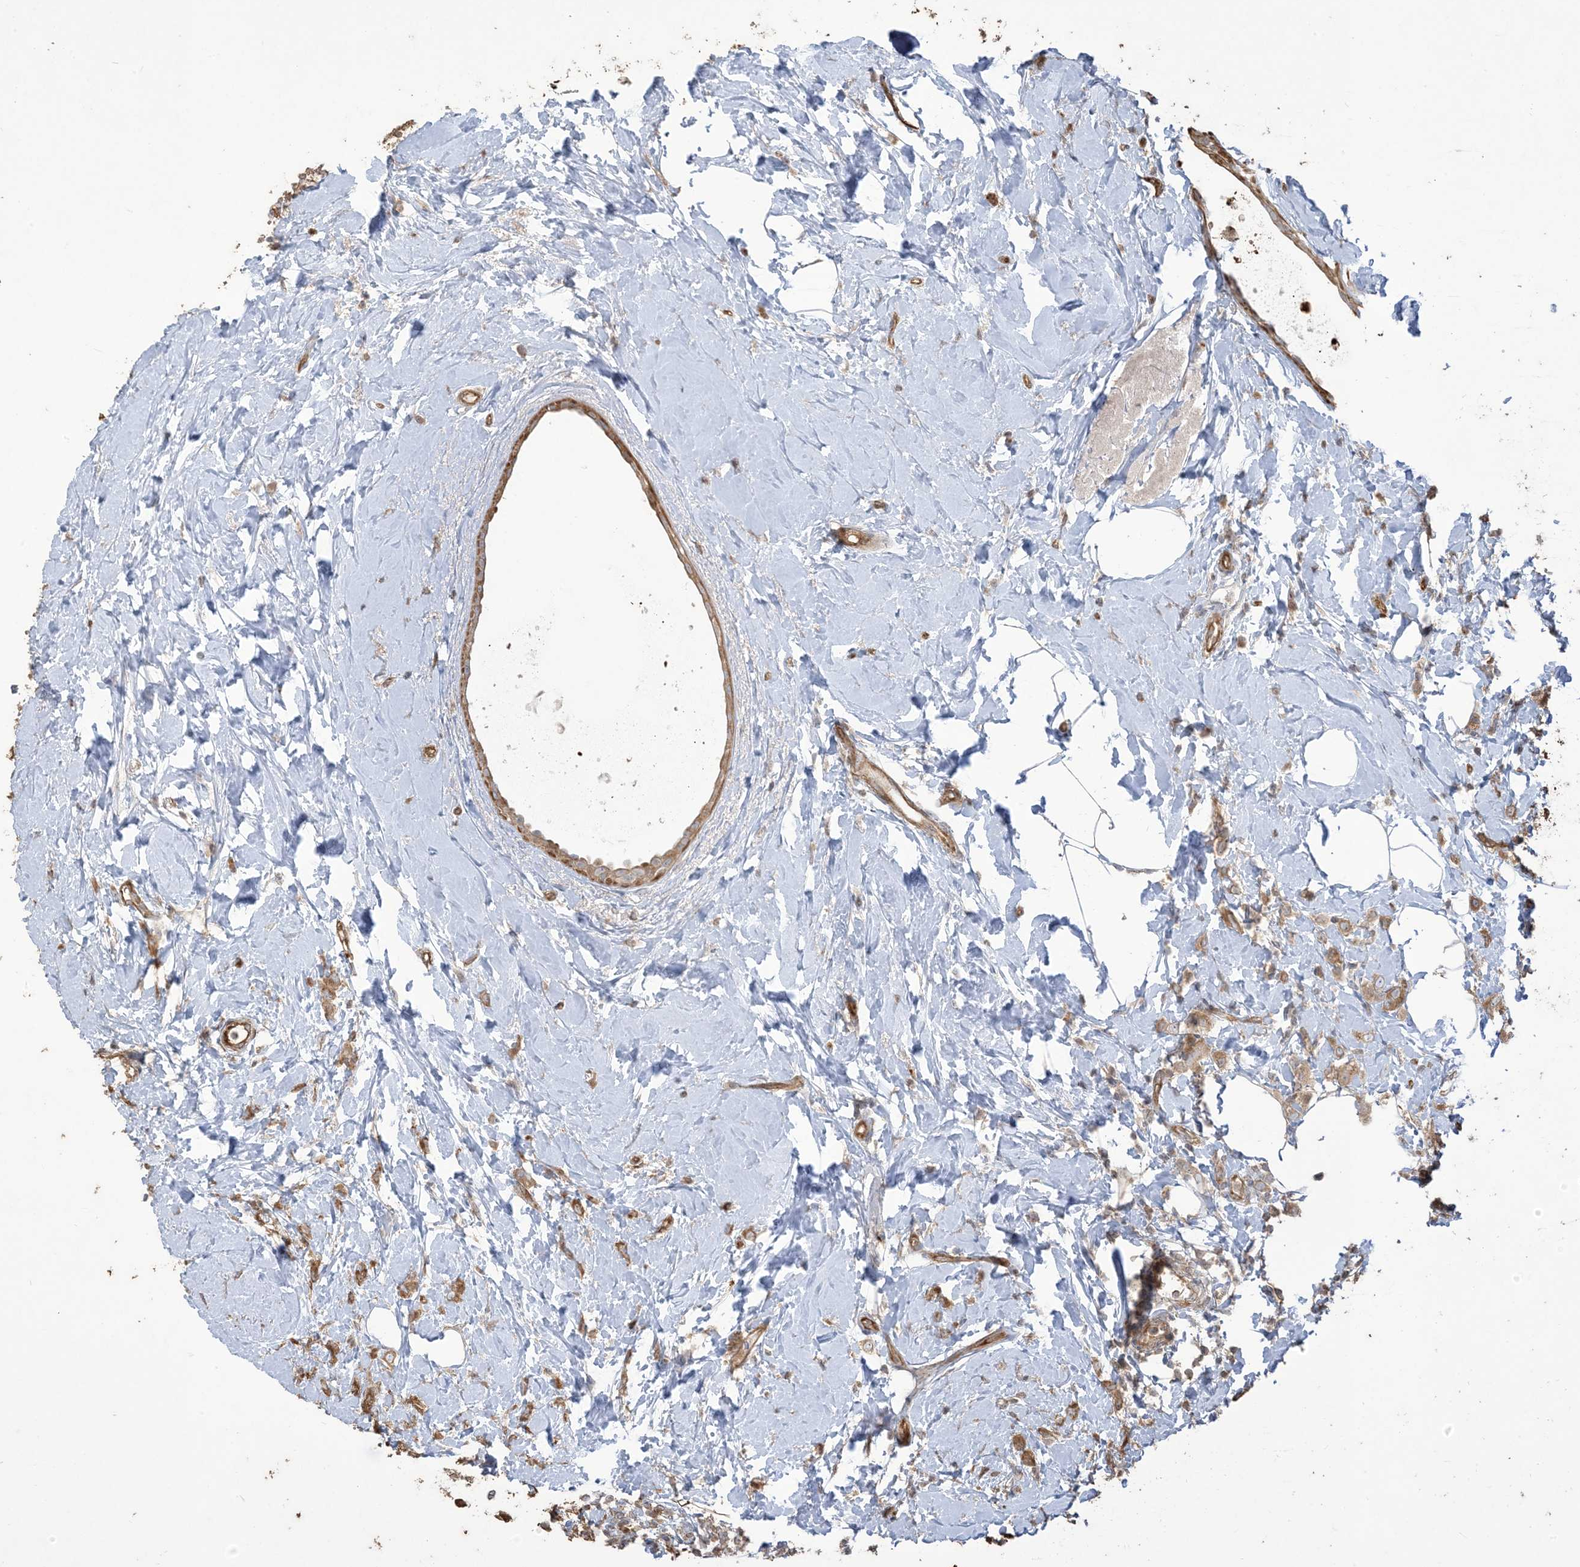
{"staining": {"intensity": "moderate", "quantity": ">75%", "location": "cytoplasmic/membranous"}, "tissue": "breast cancer", "cell_type": "Tumor cells", "image_type": "cancer", "snomed": [{"axis": "morphology", "description": "Lobular carcinoma"}, {"axis": "topography", "description": "Breast"}], "caption": "Protein expression analysis of human lobular carcinoma (breast) reveals moderate cytoplasmic/membranous expression in about >75% of tumor cells.", "gene": "KLHL18", "patient": {"sex": "female", "age": 47}}